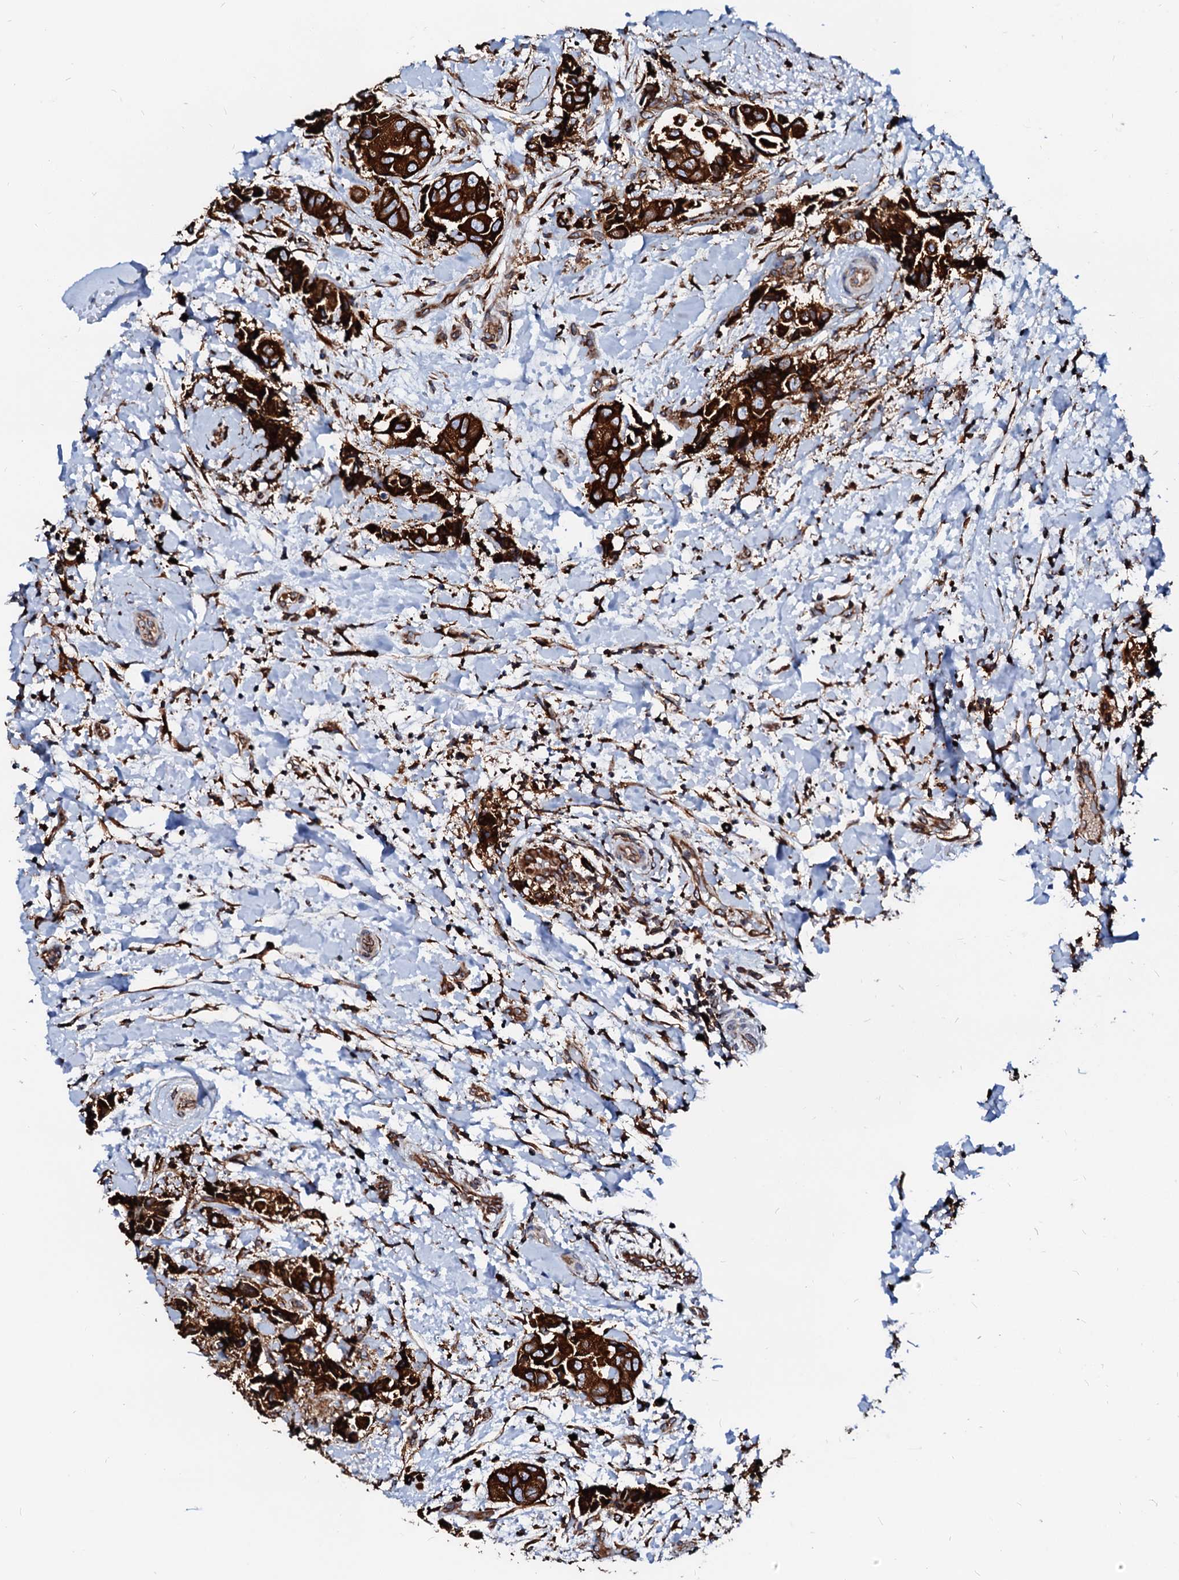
{"staining": {"intensity": "strong", "quantity": ">75%", "location": "cytoplasmic/membranous"}, "tissue": "breast cancer", "cell_type": "Tumor cells", "image_type": "cancer", "snomed": [{"axis": "morphology", "description": "Normal tissue, NOS"}, {"axis": "morphology", "description": "Duct carcinoma"}, {"axis": "topography", "description": "Breast"}], "caption": "There is high levels of strong cytoplasmic/membranous staining in tumor cells of breast infiltrating ductal carcinoma, as demonstrated by immunohistochemical staining (brown color).", "gene": "DERL1", "patient": {"sex": "female", "age": 62}}